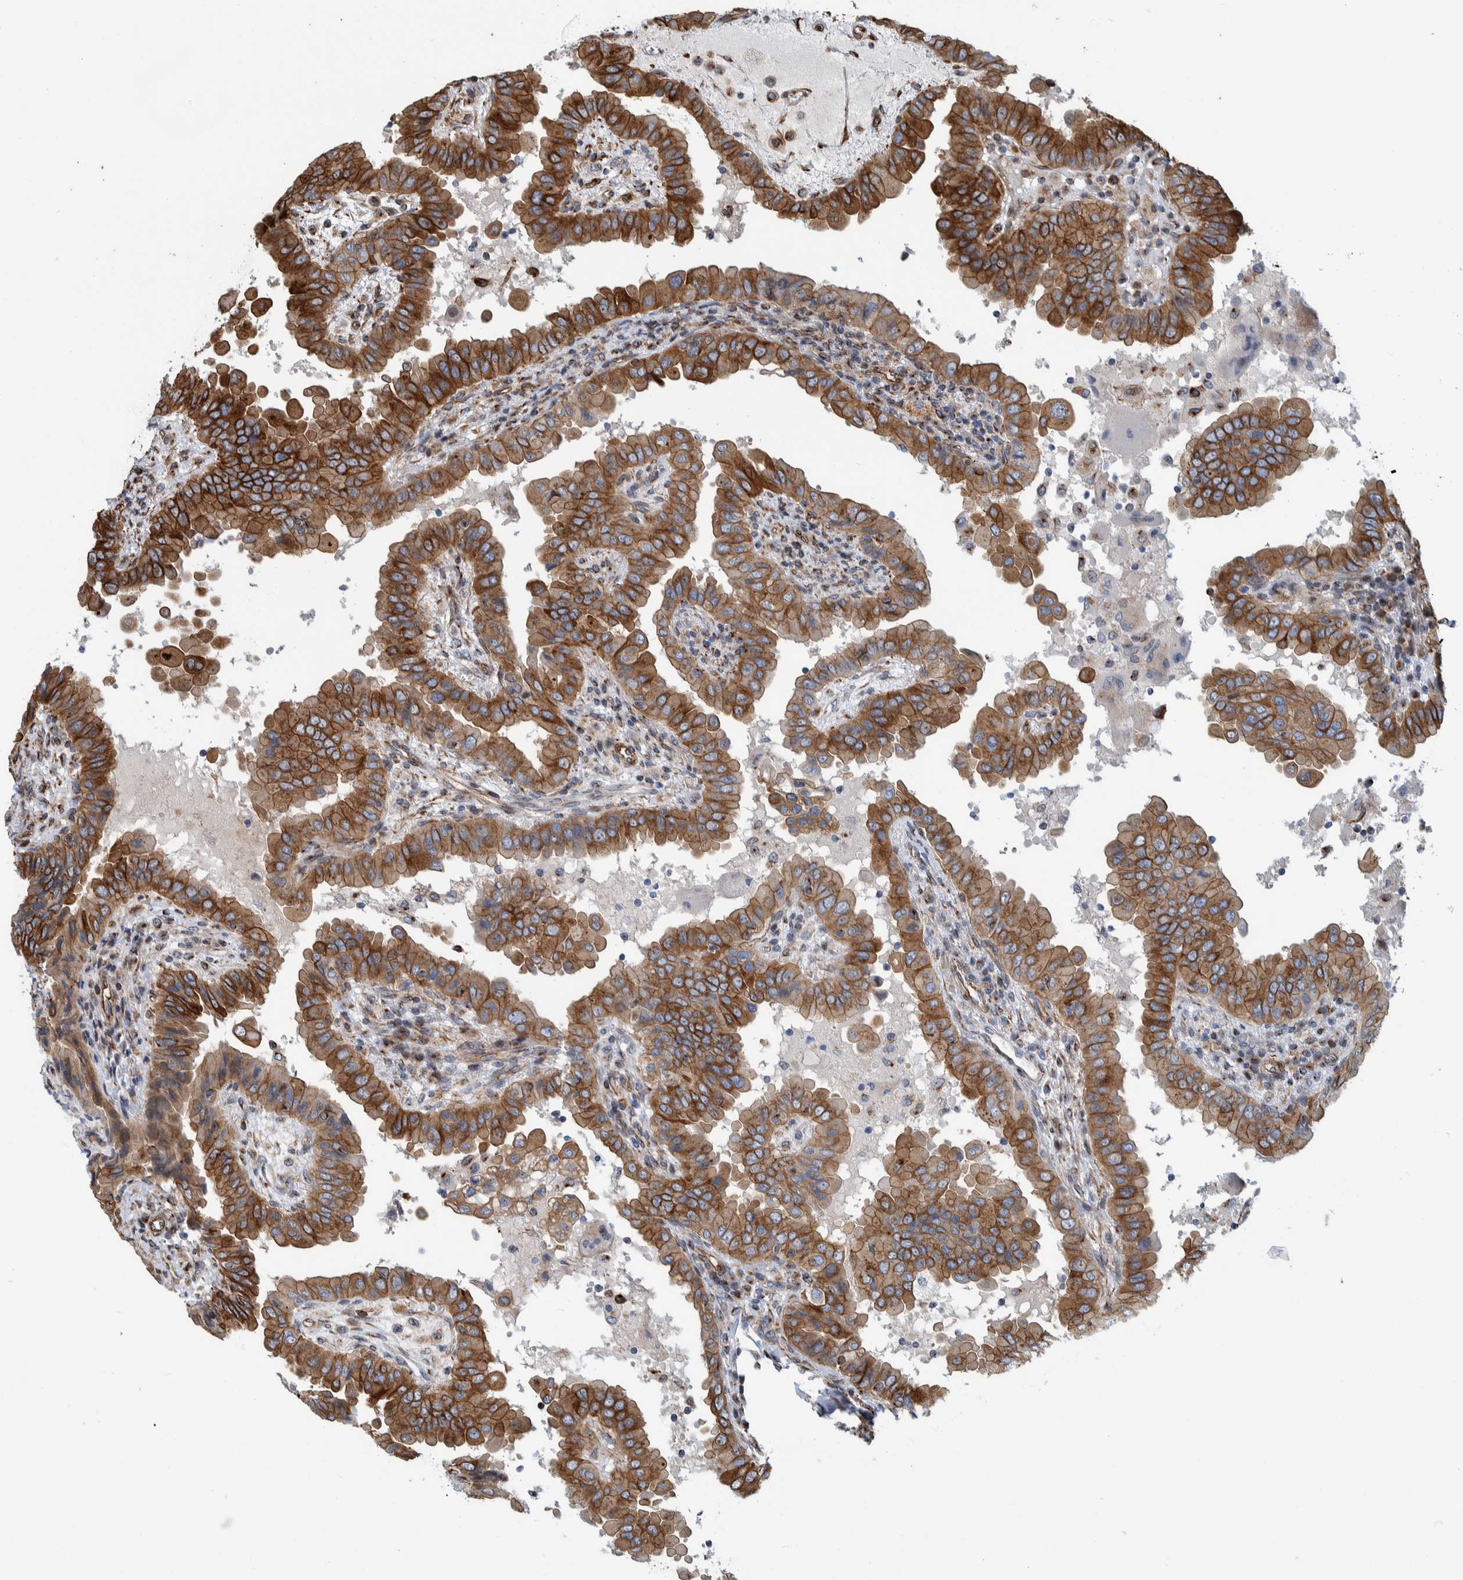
{"staining": {"intensity": "moderate", "quantity": ">75%", "location": "cytoplasmic/membranous"}, "tissue": "thyroid cancer", "cell_type": "Tumor cells", "image_type": "cancer", "snomed": [{"axis": "morphology", "description": "Papillary adenocarcinoma, NOS"}, {"axis": "topography", "description": "Thyroid gland"}], "caption": "Tumor cells display medium levels of moderate cytoplasmic/membranous expression in about >75% of cells in thyroid cancer (papillary adenocarcinoma).", "gene": "CCDC57", "patient": {"sex": "male", "age": 33}}